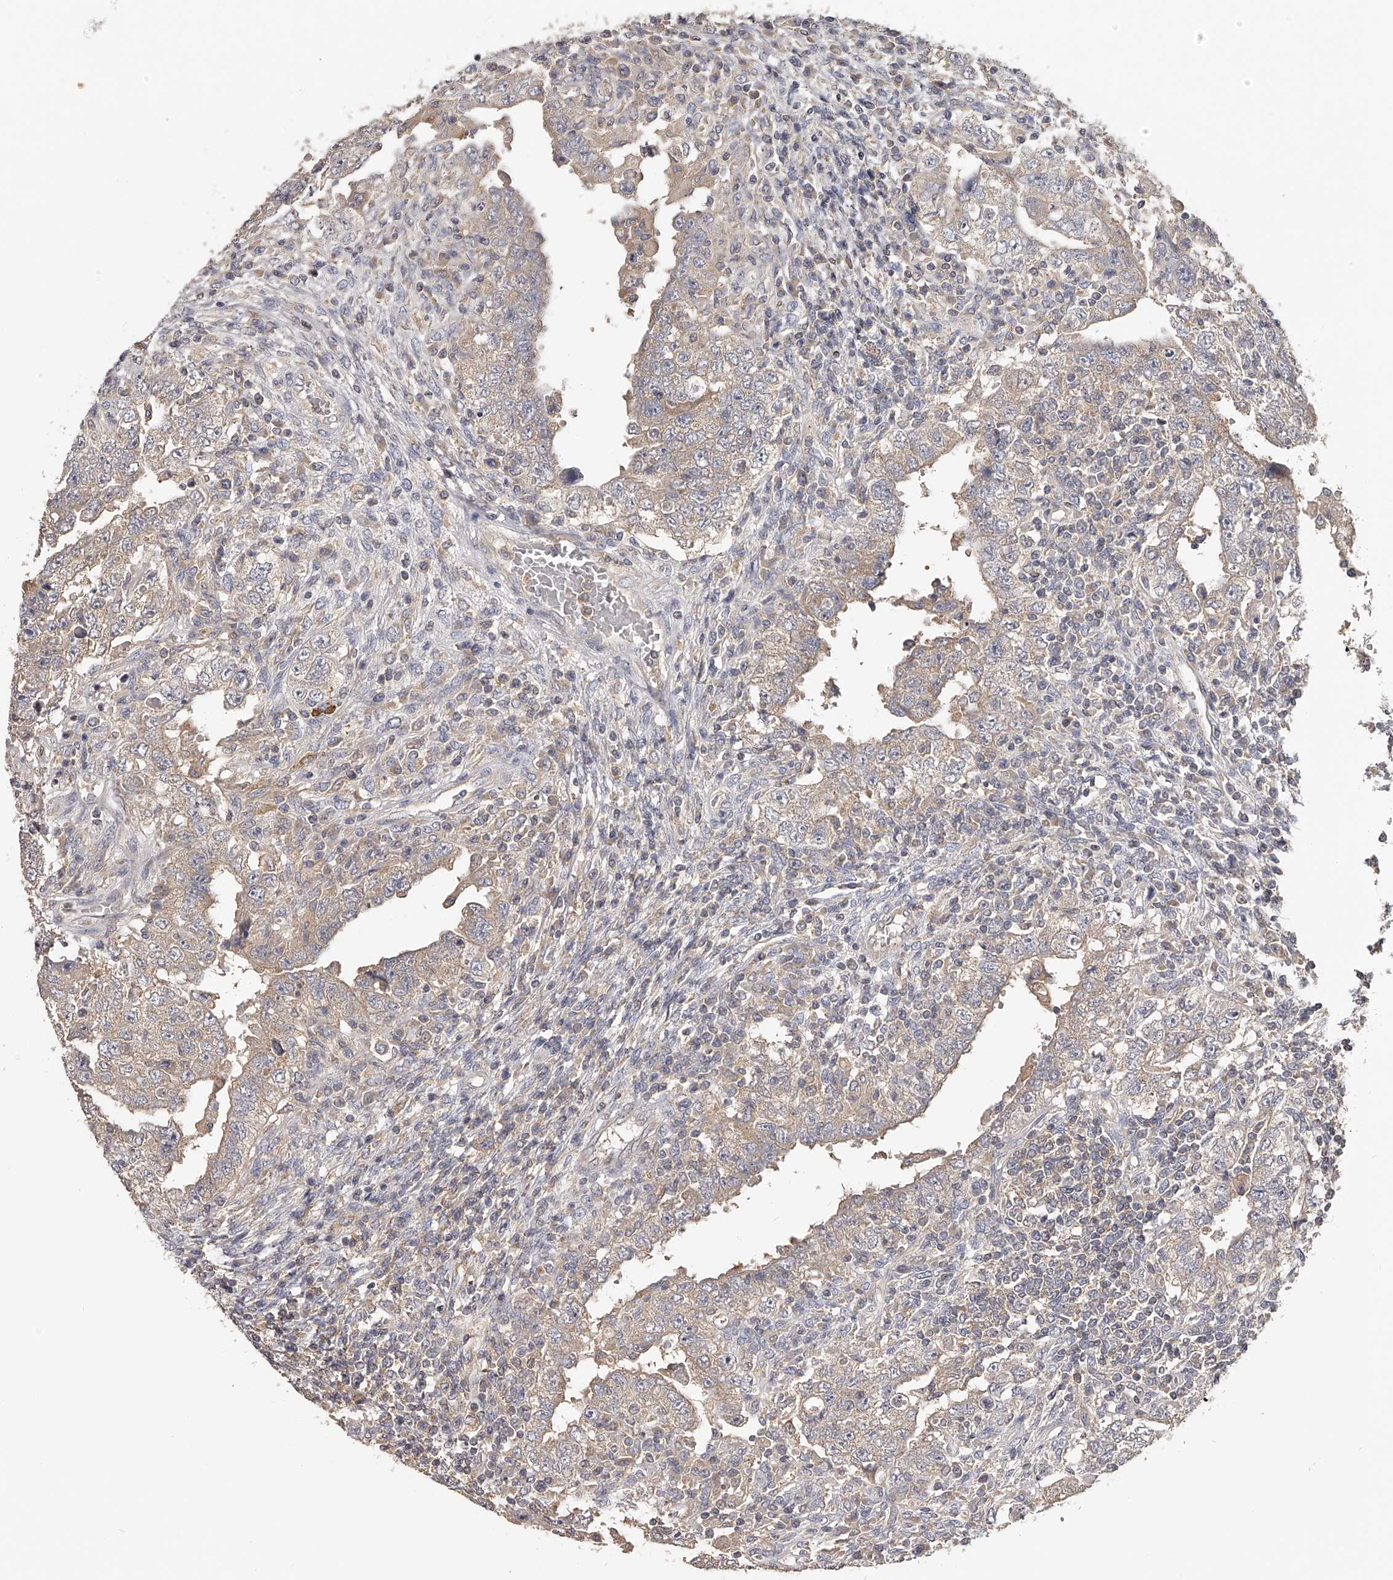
{"staining": {"intensity": "weak", "quantity": "<25%", "location": "cytoplasmic/membranous"}, "tissue": "testis cancer", "cell_type": "Tumor cells", "image_type": "cancer", "snomed": [{"axis": "morphology", "description": "Carcinoma, Embryonal, NOS"}, {"axis": "topography", "description": "Testis"}], "caption": "Image shows no protein expression in tumor cells of testis cancer tissue.", "gene": "TNN", "patient": {"sex": "male", "age": 26}}